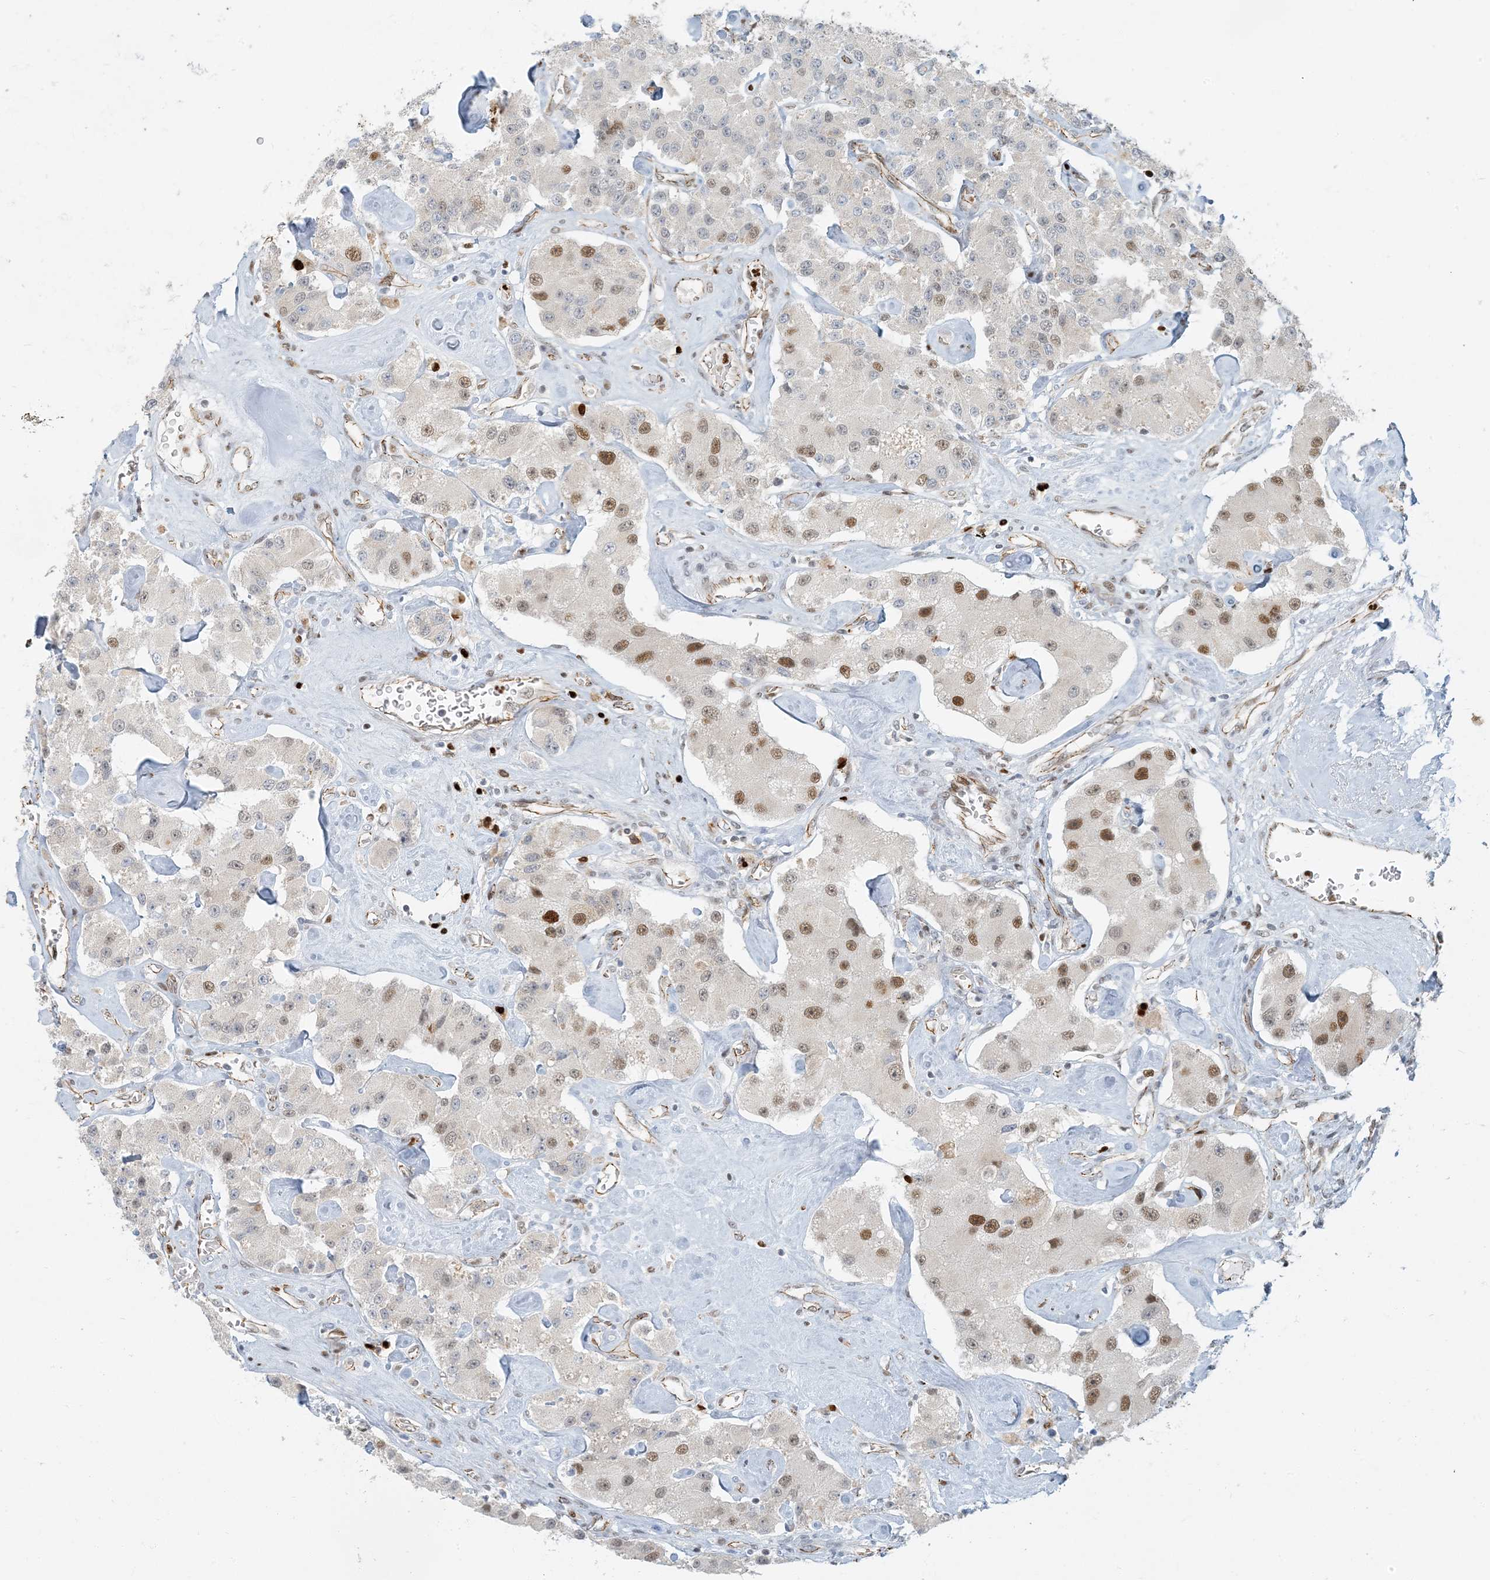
{"staining": {"intensity": "moderate", "quantity": "<25%", "location": "nuclear"}, "tissue": "carcinoid", "cell_type": "Tumor cells", "image_type": "cancer", "snomed": [{"axis": "morphology", "description": "Carcinoid, malignant, NOS"}, {"axis": "topography", "description": "Pancreas"}], "caption": "DAB (3,3'-diaminobenzidine) immunohistochemical staining of carcinoid demonstrates moderate nuclear protein positivity in about <25% of tumor cells.", "gene": "AK9", "patient": {"sex": "male", "age": 41}}